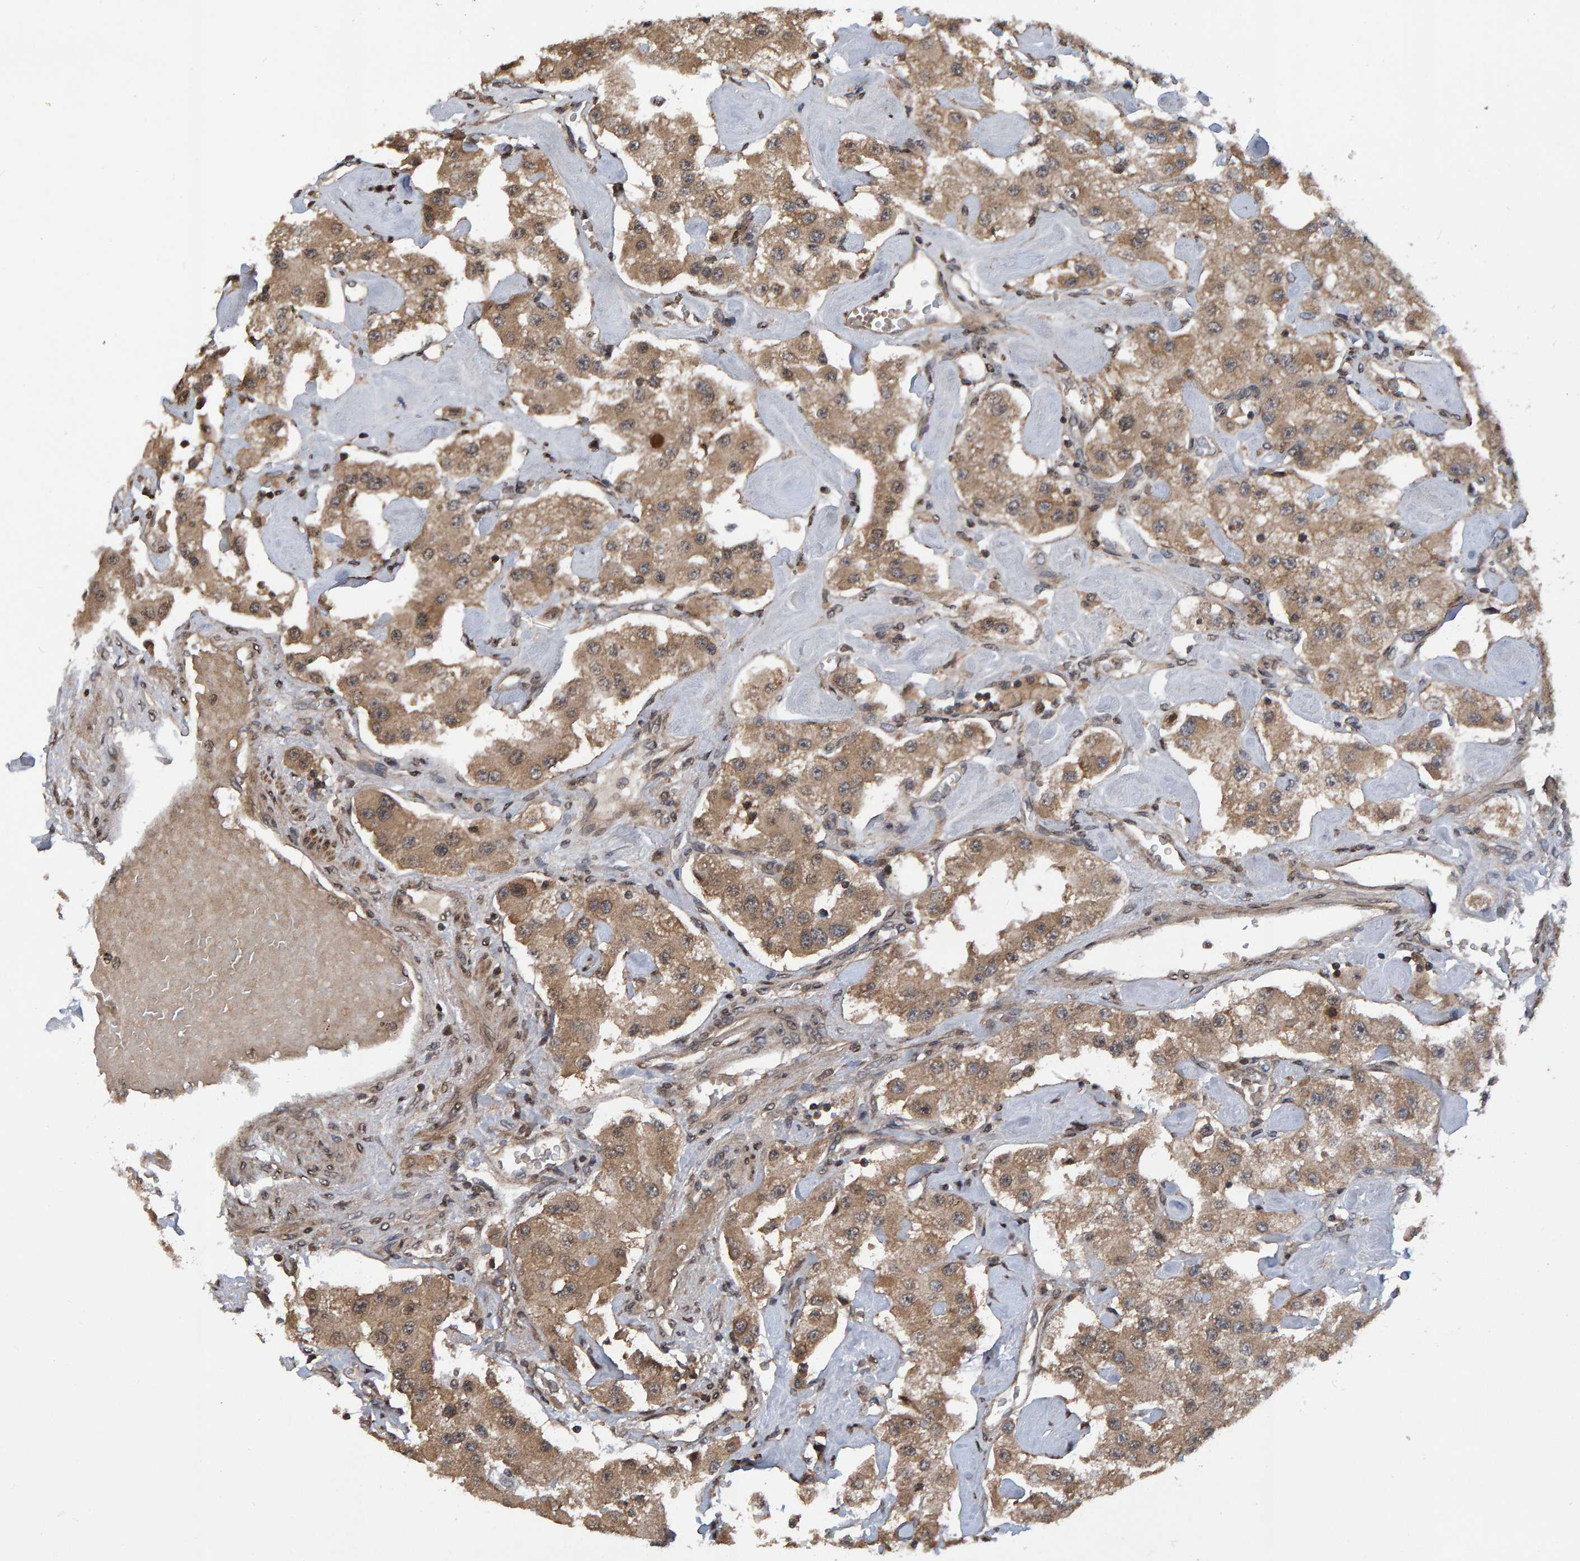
{"staining": {"intensity": "moderate", "quantity": ">75%", "location": "cytoplasmic/membranous"}, "tissue": "carcinoid", "cell_type": "Tumor cells", "image_type": "cancer", "snomed": [{"axis": "morphology", "description": "Carcinoid, malignant, NOS"}, {"axis": "topography", "description": "Pancreas"}], "caption": "About >75% of tumor cells in malignant carcinoid reveal moderate cytoplasmic/membranous protein positivity as visualized by brown immunohistochemical staining.", "gene": "GAB2", "patient": {"sex": "male", "age": 41}}